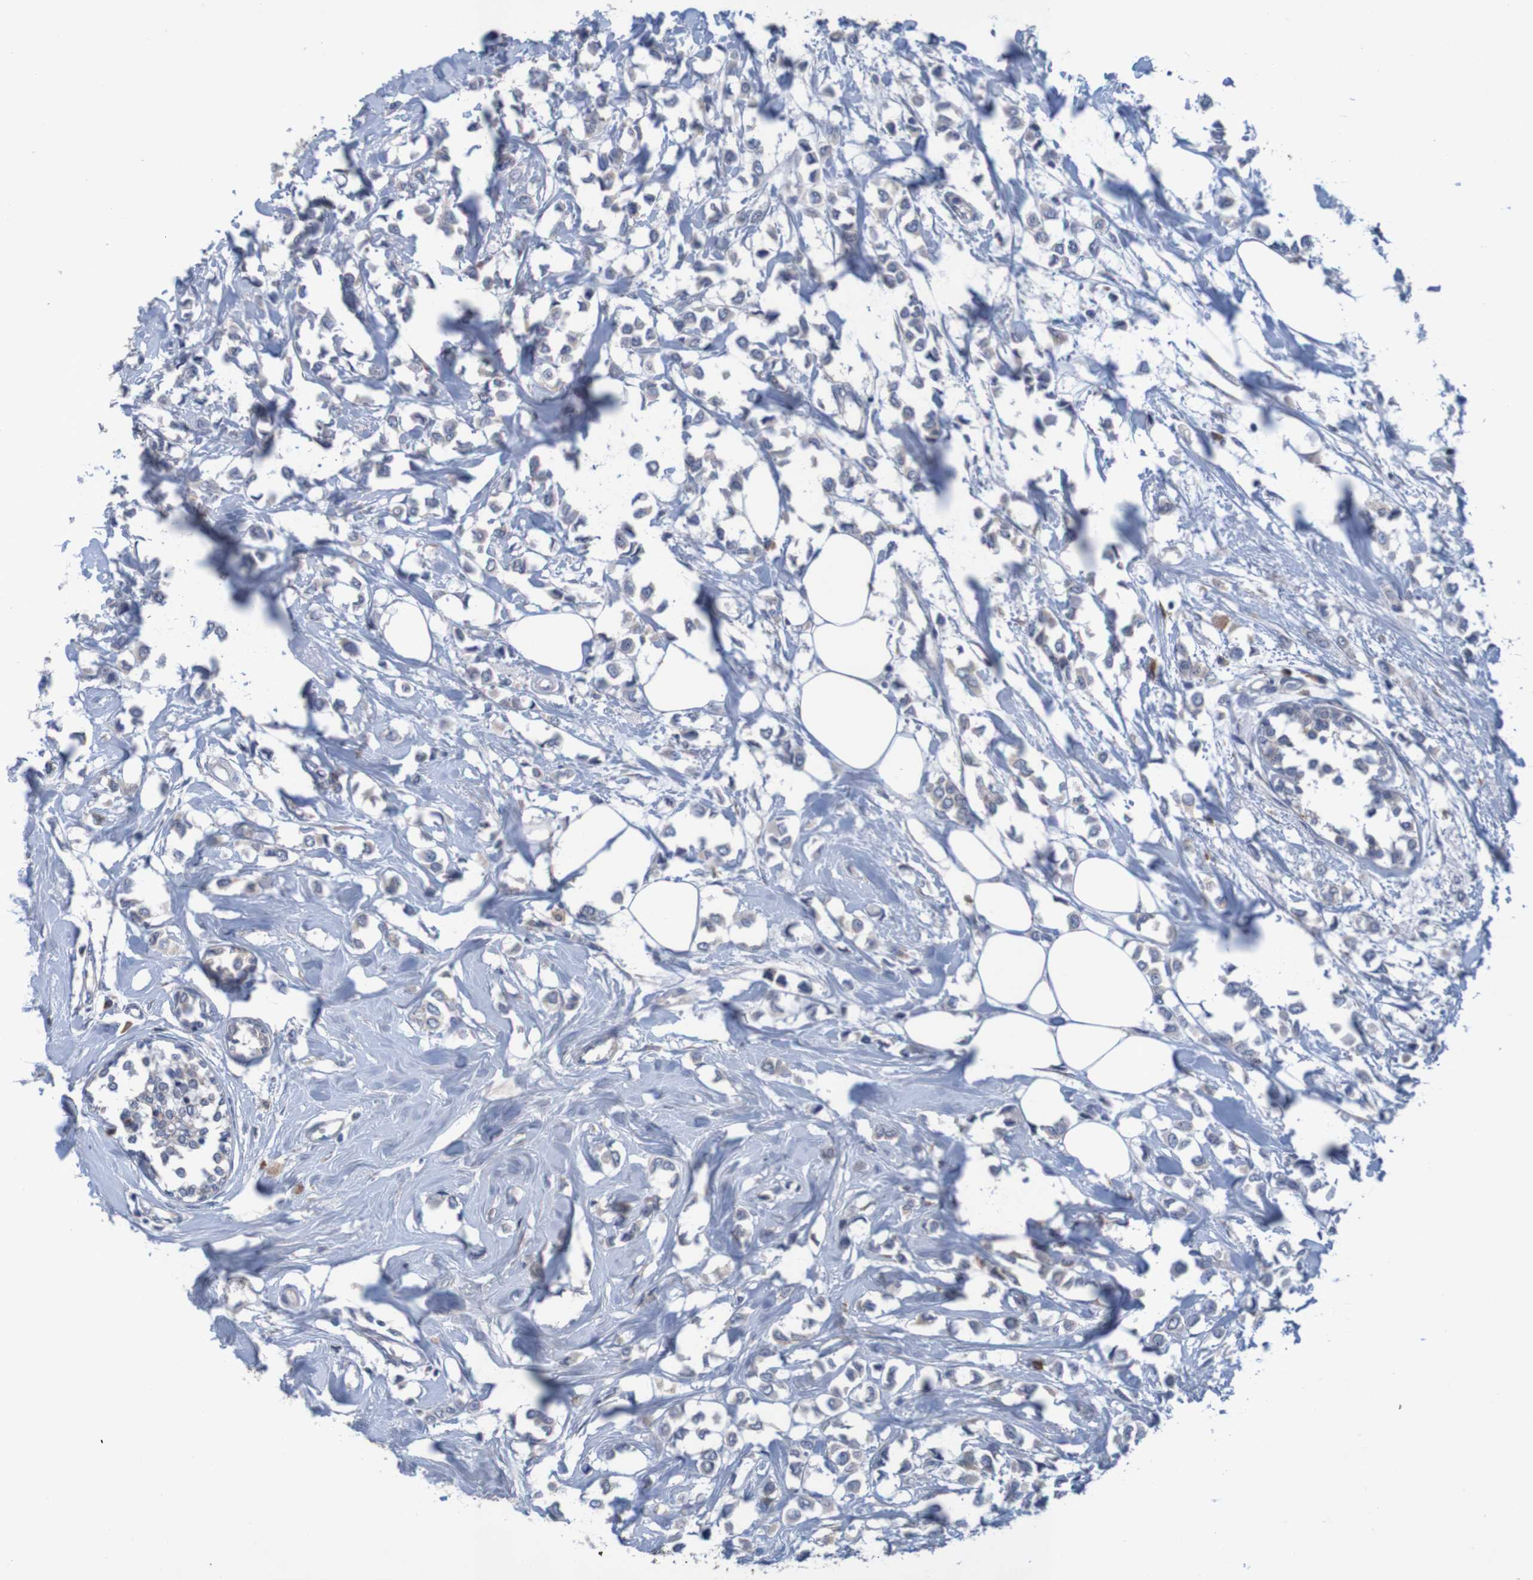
{"staining": {"intensity": "negative", "quantity": "none", "location": "none"}, "tissue": "breast cancer", "cell_type": "Tumor cells", "image_type": "cancer", "snomed": [{"axis": "morphology", "description": "Lobular carcinoma"}, {"axis": "topography", "description": "Breast"}], "caption": "A photomicrograph of breast cancer stained for a protein demonstrates no brown staining in tumor cells.", "gene": "LTA", "patient": {"sex": "female", "age": 51}}